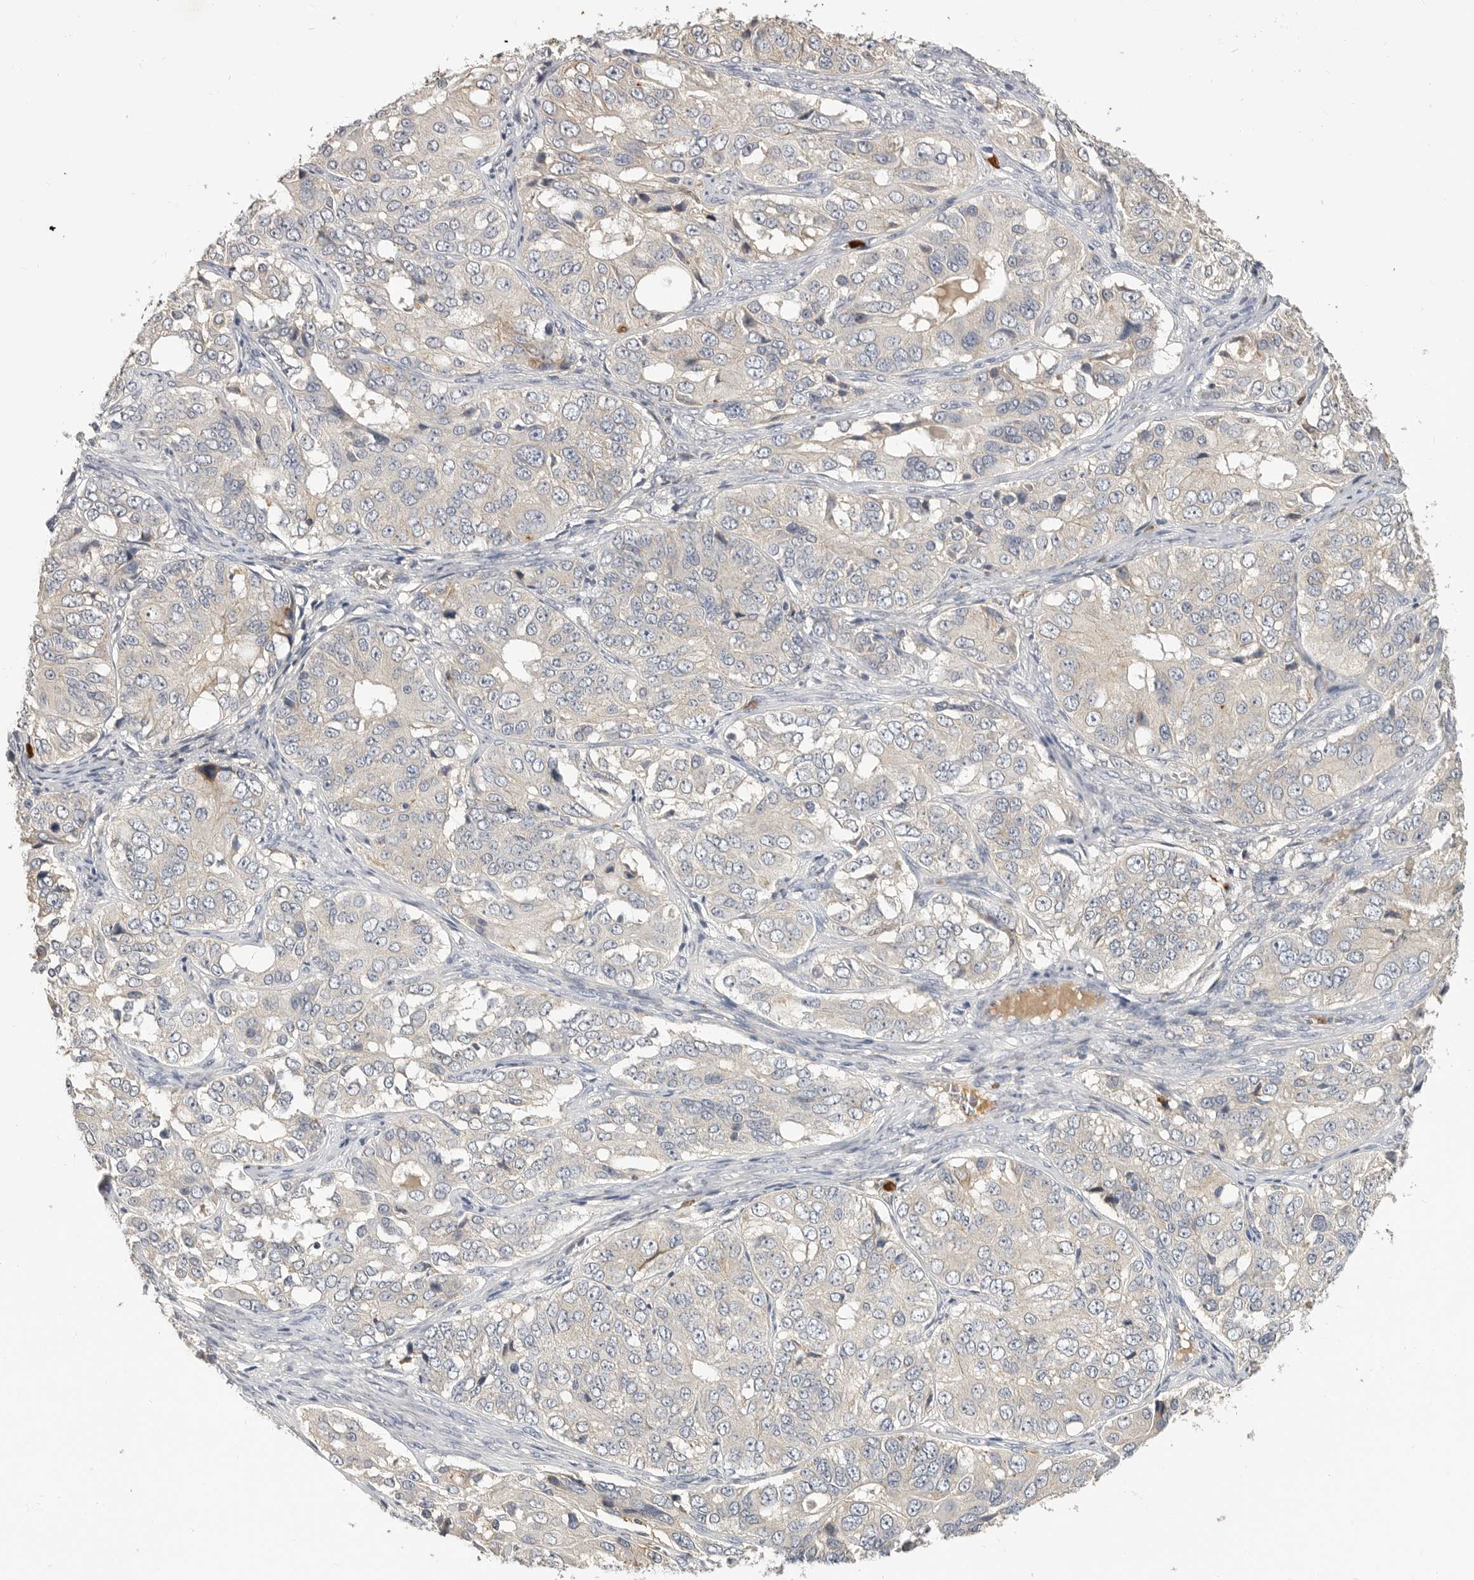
{"staining": {"intensity": "negative", "quantity": "none", "location": "none"}, "tissue": "ovarian cancer", "cell_type": "Tumor cells", "image_type": "cancer", "snomed": [{"axis": "morphology", "description": "Carcinoma, endometroid"}, {"axis": "topography", "description": "Ovary"}], "caption": "DAB immunohistochemical staining of endometroid carcinoma (ovarian) reveals no significant expression in tumor cells. (DAB (3,3'-diaminobenzidine) IHC, high magnification).", "gene": "LTBR", "patient": {"sex": "female", "age": 51}}